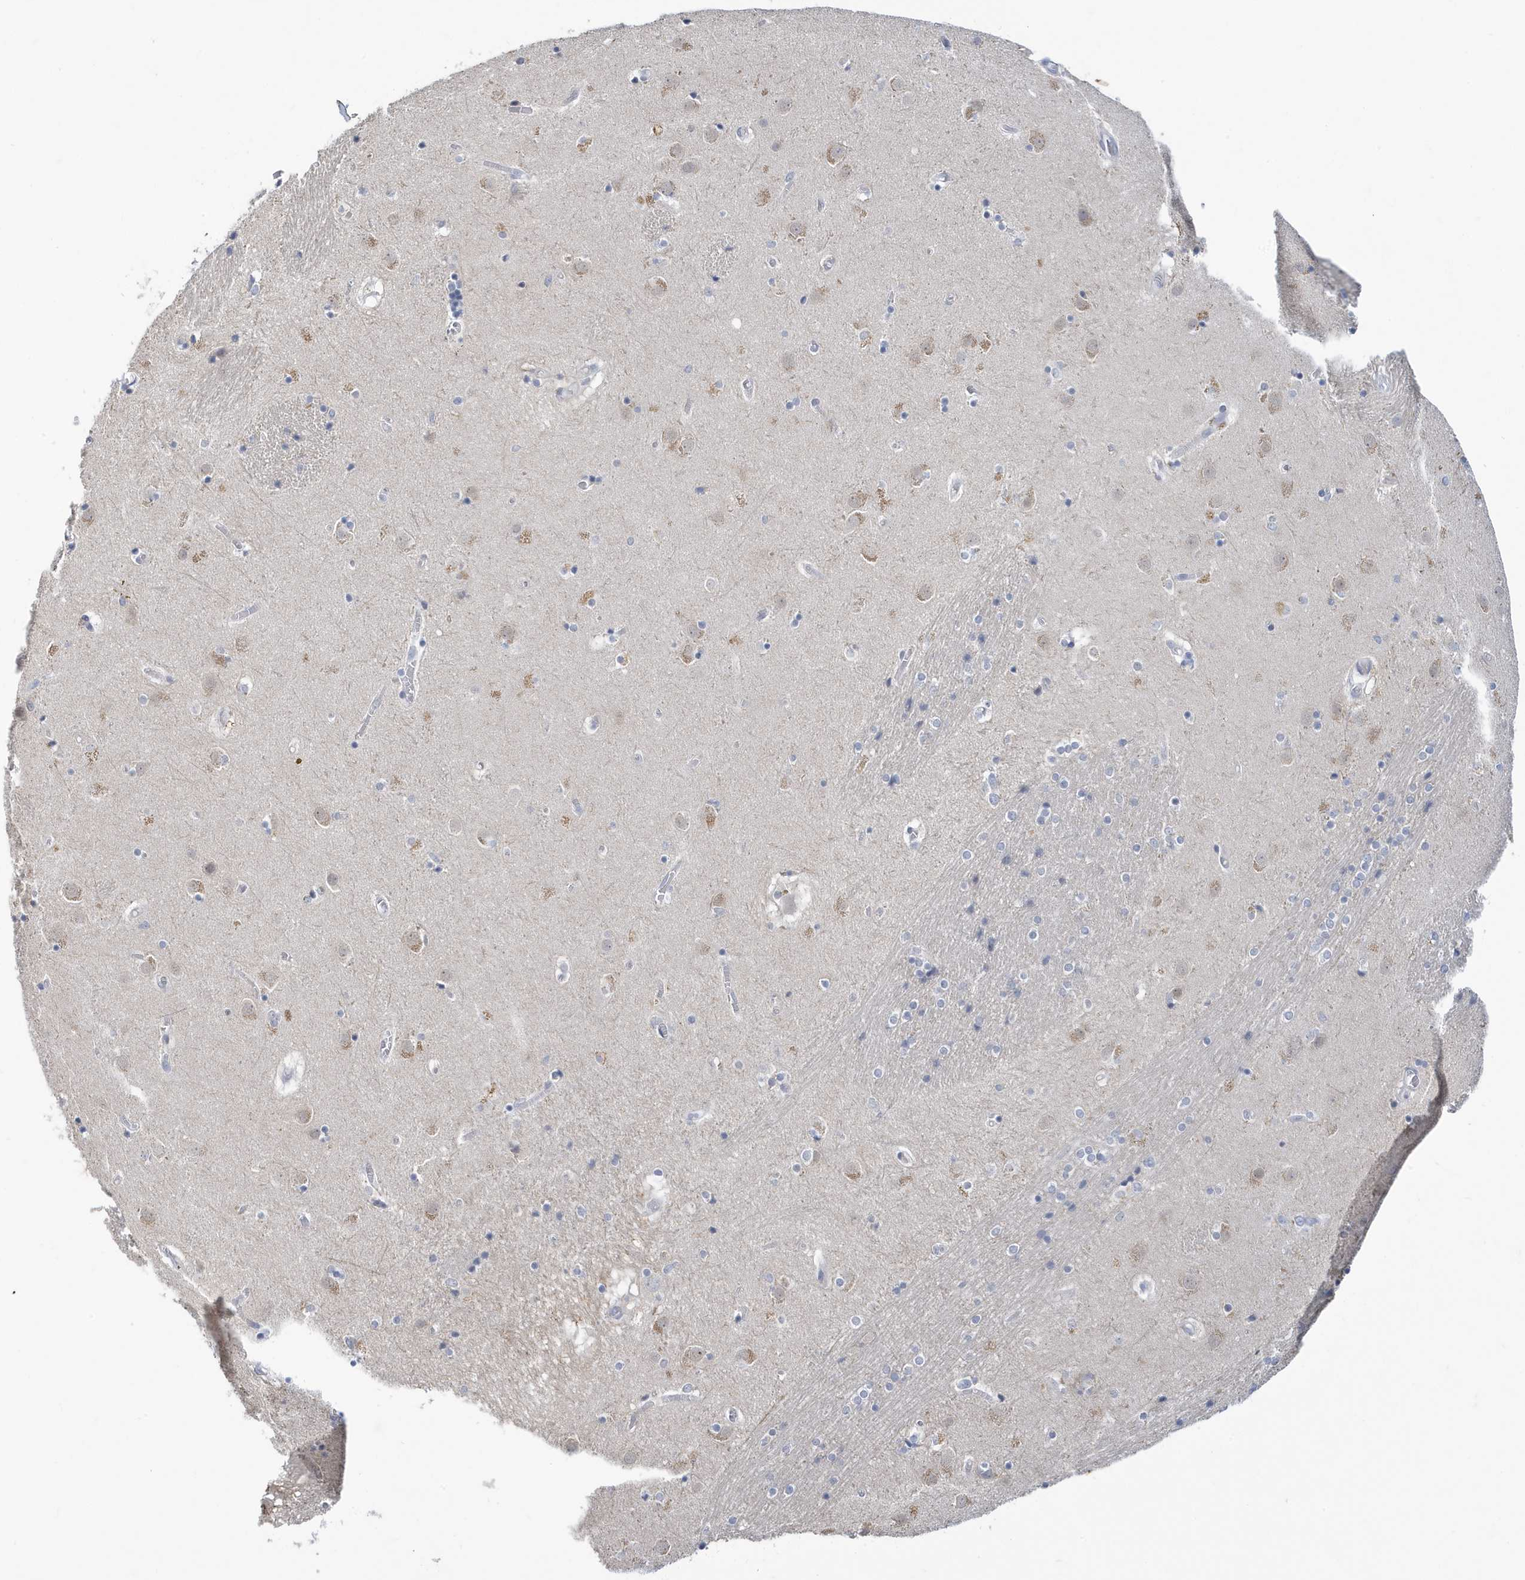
{"staining": {"intensity": "negative", "quantity": "none", "location": "none"}, "tissue": "caudate", "cell_type": "Glial cells", "image_type": "normal", "snomed": [{"axis": "morphology", "description": "Normal tissue, NOS"}, {"axis": "topography", "description": "Lateral ventricle wall"}], "caption": "DAB immunohistochemical staining of benign caudate exhibits no significant expression in glial cells. Brightfield microscopy of immunohistochemistry stained with DAB (3,3'-diaminobenzidine) (brown) and hematoxylin (blue), captured at high magnification.", "gene": "ZNF654", "patient": {"sex": "male", "age": 70}}